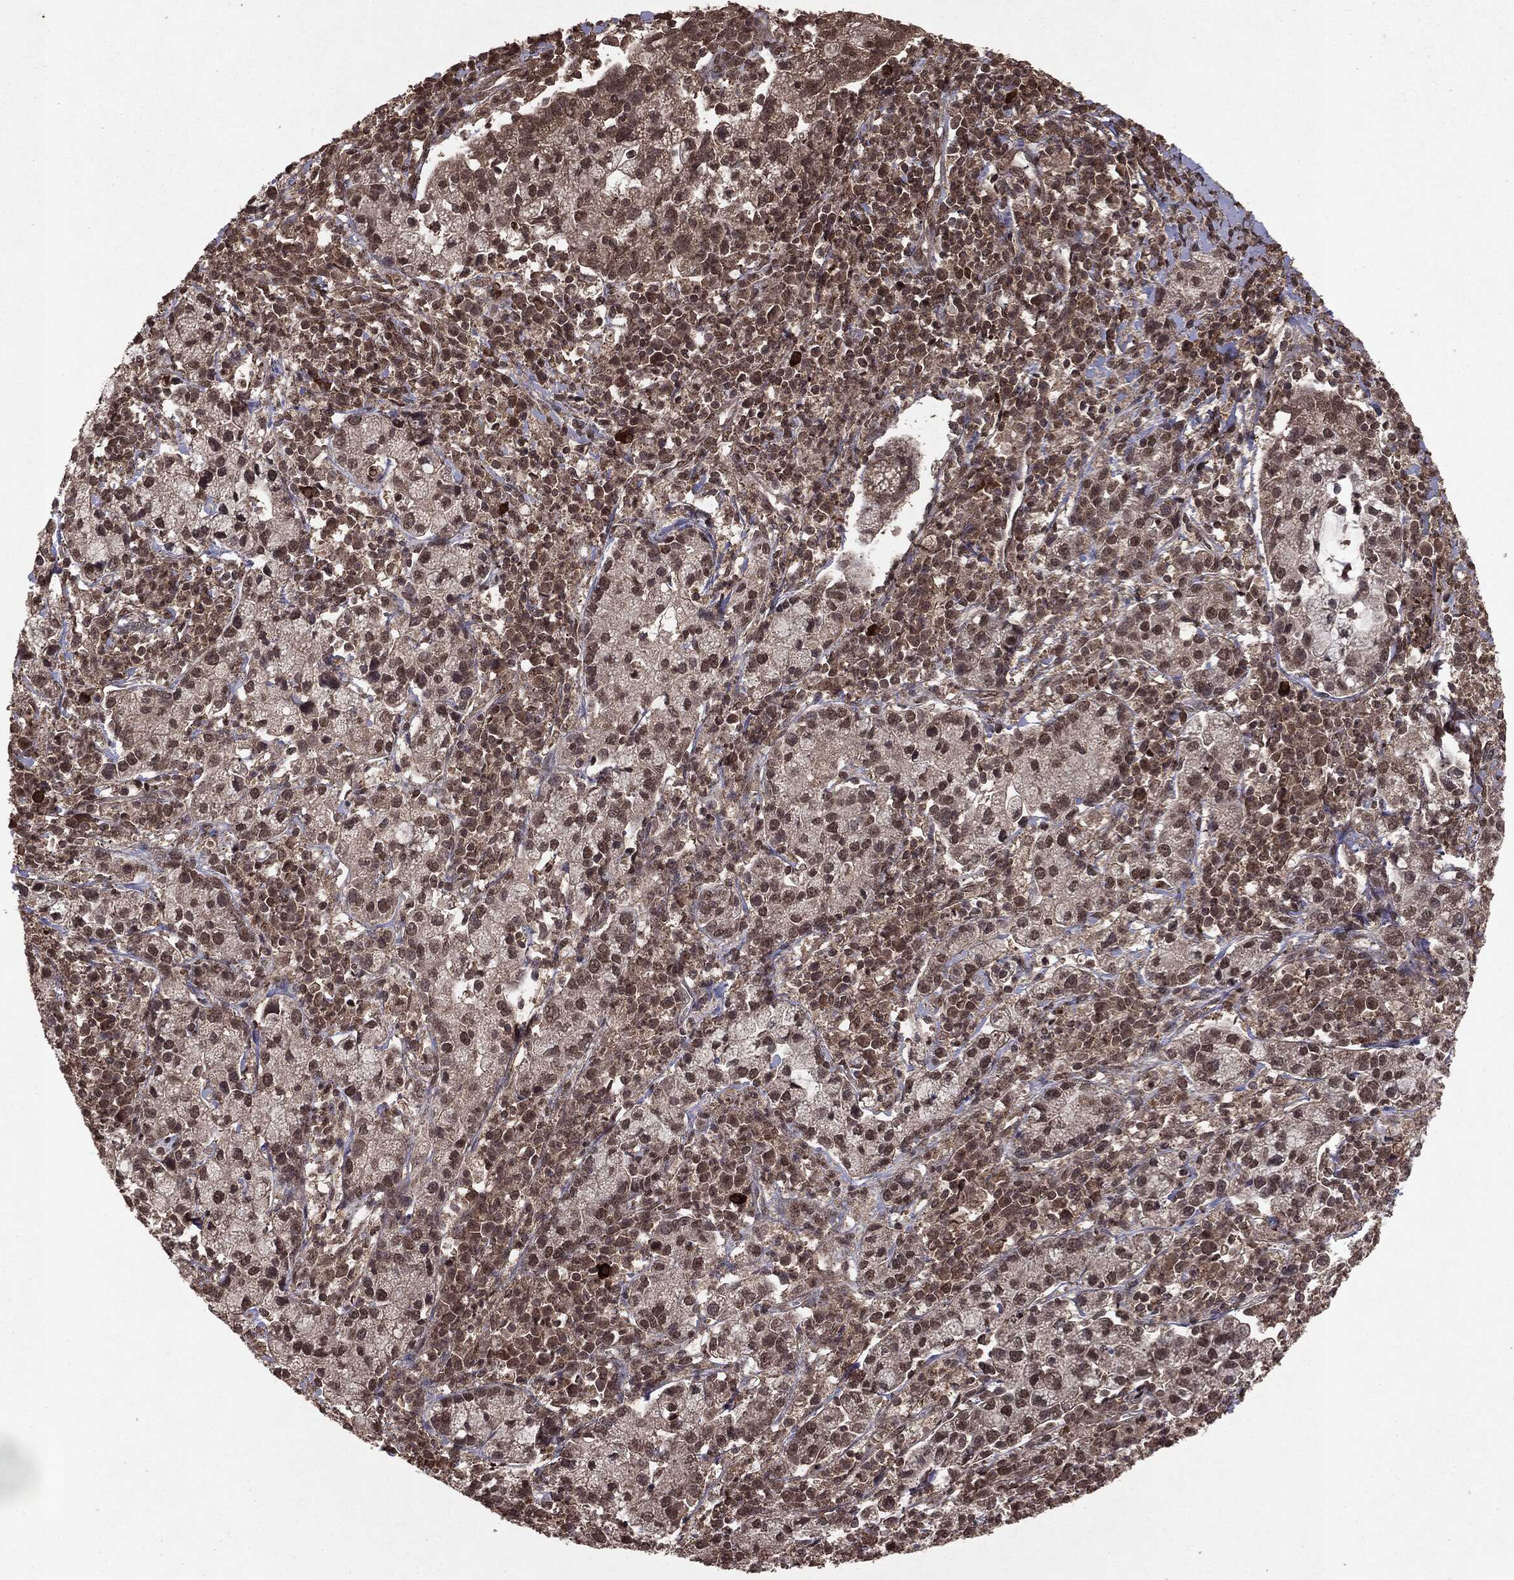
{"staining": {"intensity": "moderate", "quantity": "25%-75%", "location": "nuclear"}, "tissue": "cervical cancer", "cell_type": "Tumor cells", "image_type": "cancer", "snomed": [{"axis": "morphology", "description": "Normal tissue, NOS"}, {"axis": "morphology", "description": "Adenocarcinoma, NOS"}, {"axis": "topography", "description": "Cervix"}], "caption": "DAB (3,3'-diaminobenzidine) immunohistochemical staining of cervical cancer (adenocarcinoma) exhibits moderate nuclear protein expression in about 25%-75% of tumor cells. Nuclei are stained in blue.", "gene": "PEBP1", "patient": {"sex": "female", "age": 44}}